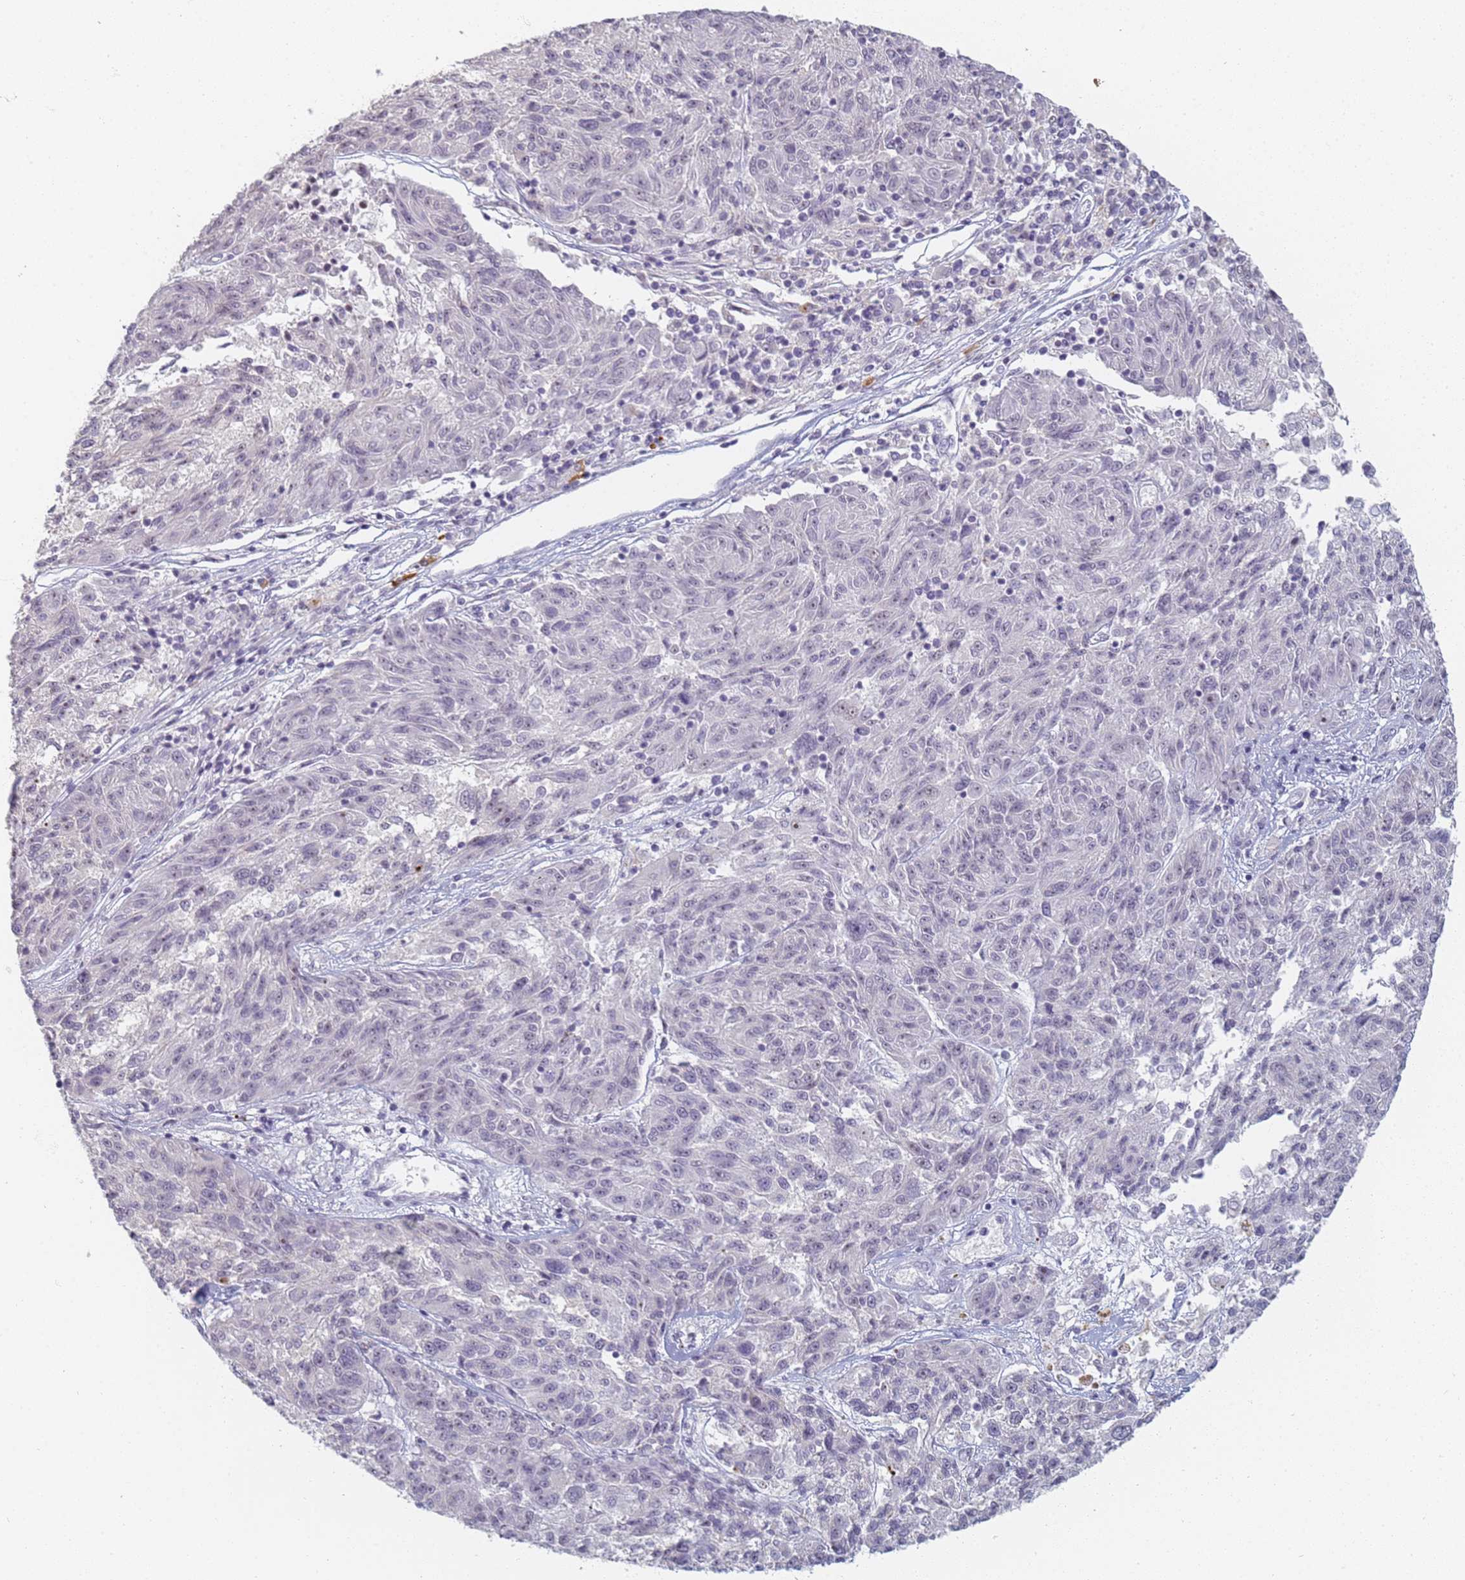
{"staining": {"intensity": "negative", "quantity": "none", "location": "none"}, "tissue": "melanoma", "cell_type": "Tumor cells", "image_type": "cancer", "snomed": [{"axis": "morphology", "description": "Malignant melanoma, NOS"}, {"axis": "topography", "description": "Skin"}], "caption": "Immunohistochemistry of human melanoma reveals no staining in tumor cells. (DAB immunohistochemistry (IHC) visualized using brightfield microscopy, high magnification).", "gene": "SLC38A9", "patient": {"sex": "male", "age": 53}}